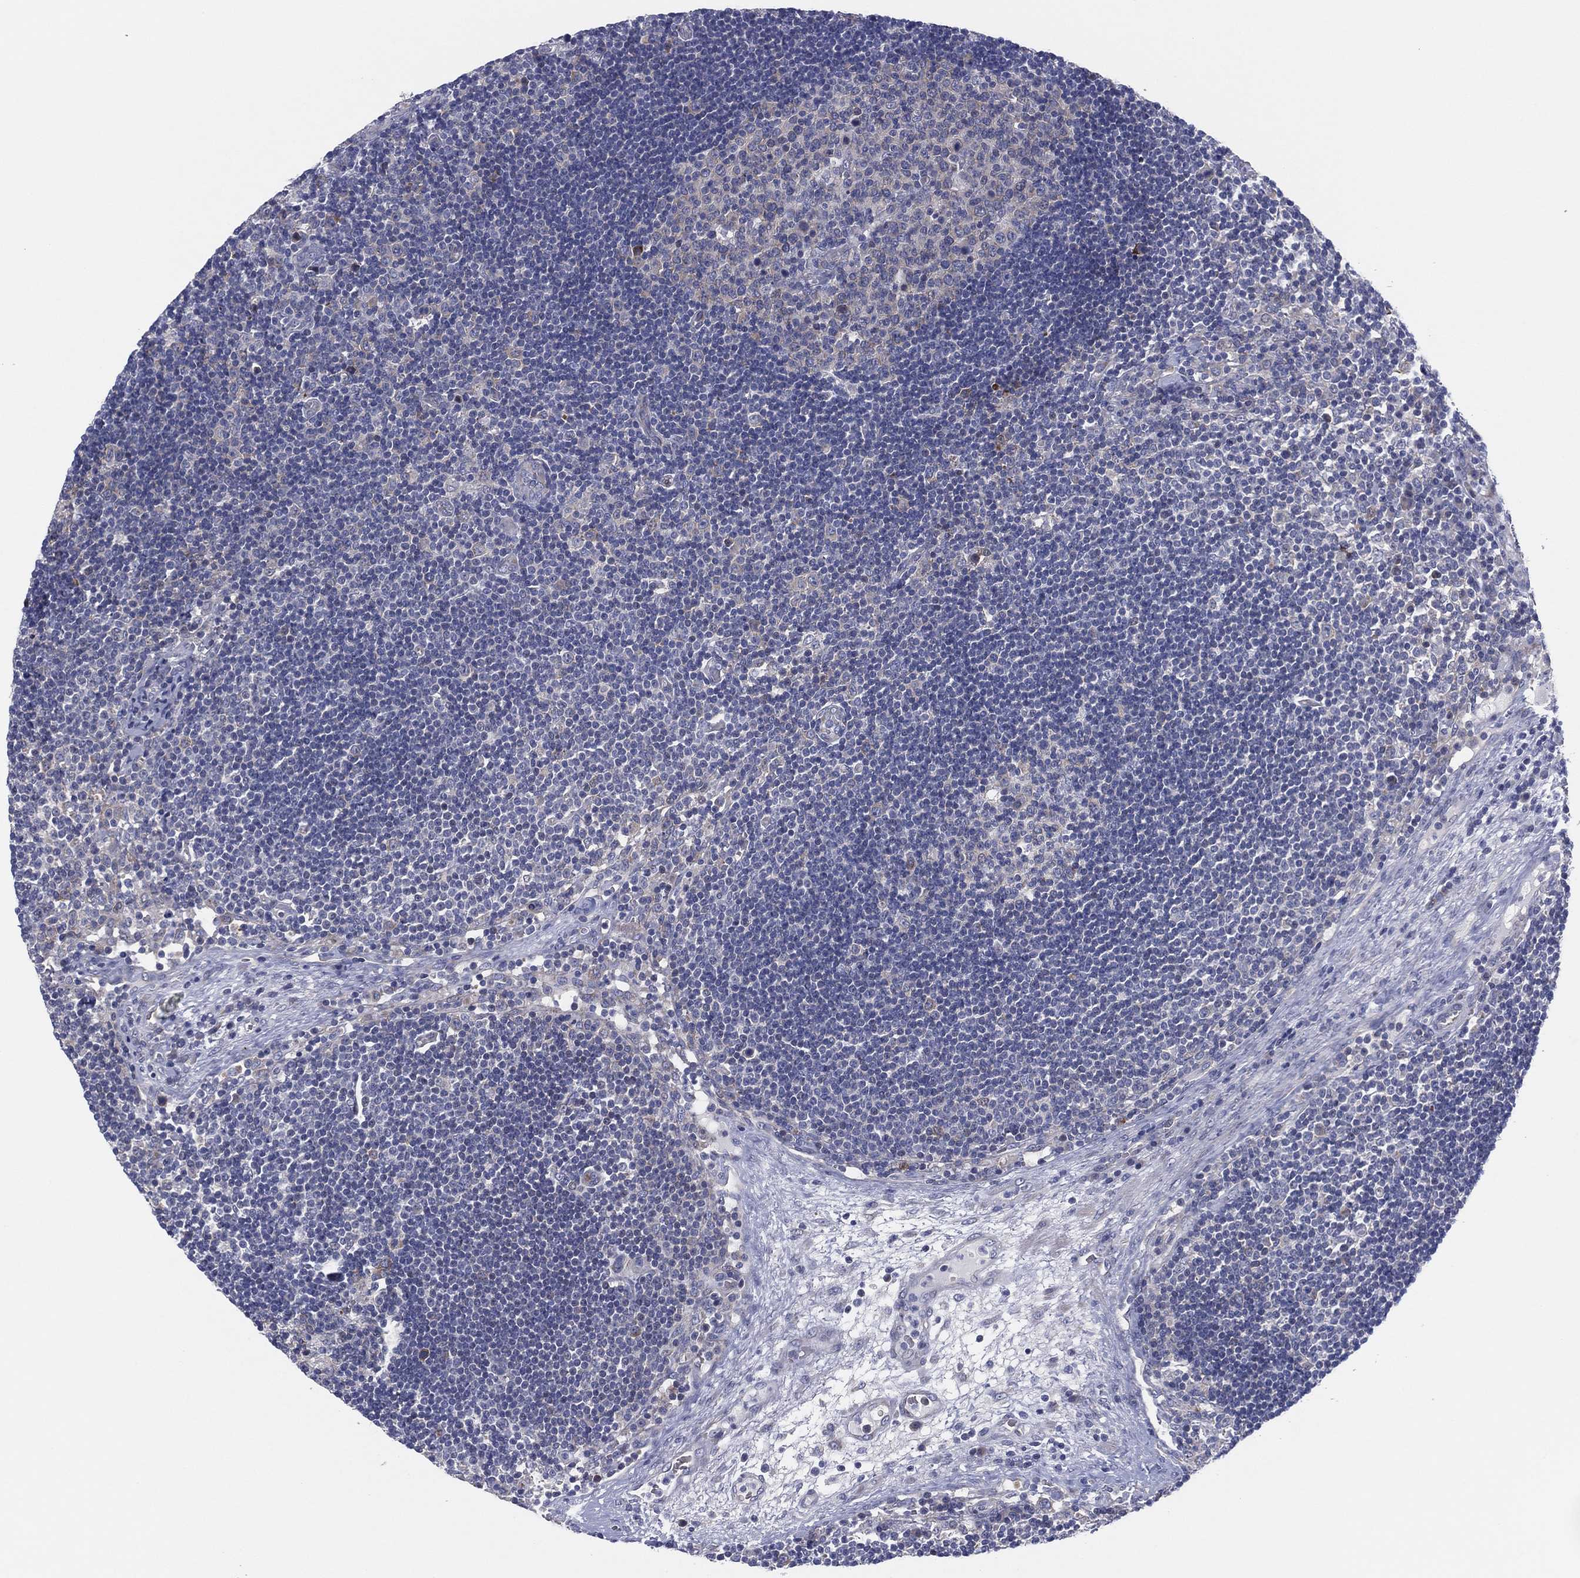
{"staining": {"intensity": "negative", "quantity": "none", "location": "none"}, "tissue": "lymph node", "cell_type": "Germinal center cells", "image_type": "normal", "snomed": [{"axis": "morphology", "description": "Normal tissue, NOS"}, {"axis": "topography", "description": "Lymph node"}], "caption": "The image displays no significant positivity in germinal center cells of lymph node.", "gene": "HEATR4", "patient": {"sex": "male", "age": 63}}